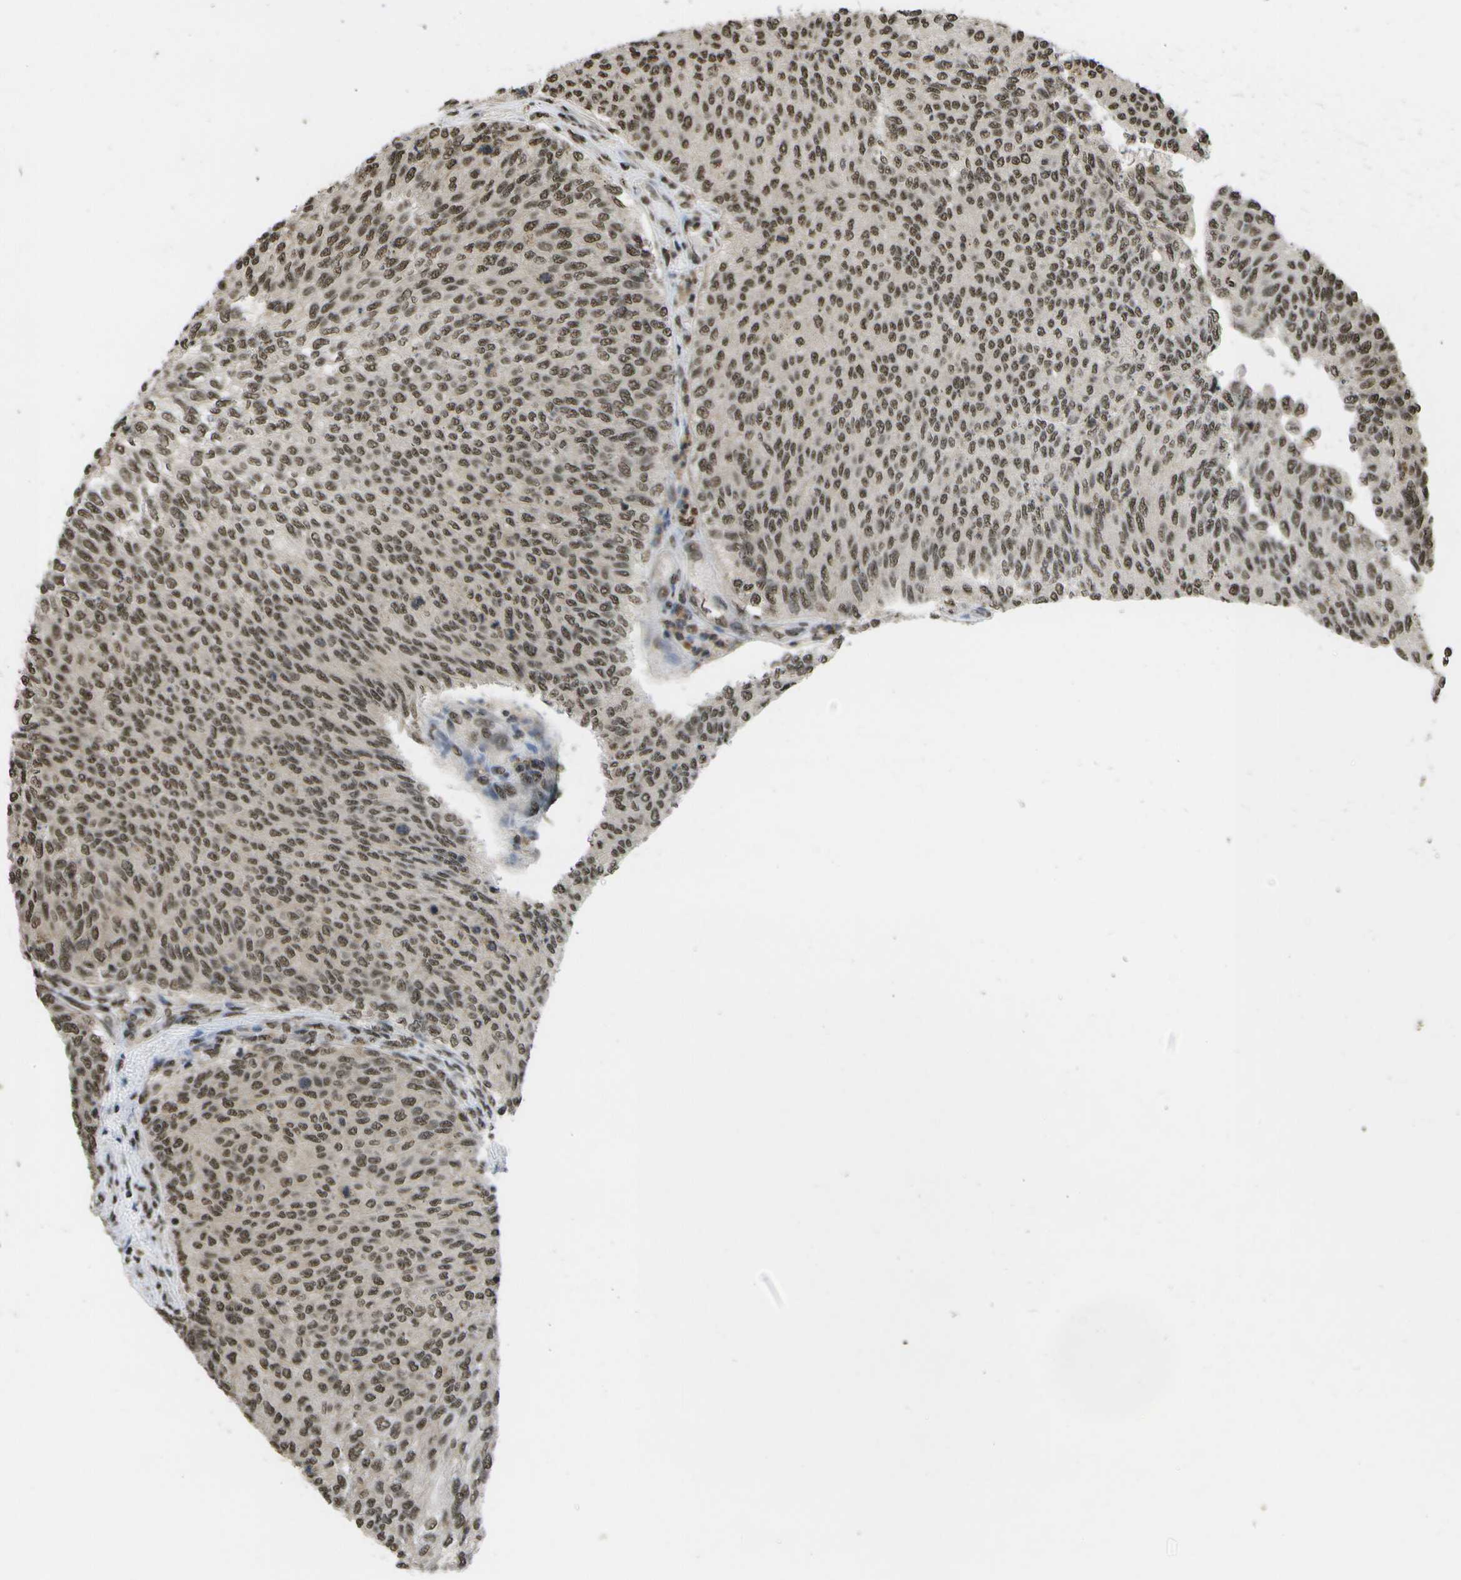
{"staining": {"intensity": "moderate", "quantity": ">75%", "location": "nuclear"}, "tissue": "urothelial cancer", "cell_type": "Tumor cells", "image_type": "cancer", "snomed": [{"axis": "morphology", "description": "Urothelial carcinoma, Low grade"}, {"axis": "topography", "description": "Urinary bladder"}], "caption": "An immunohistochemistry image of tumor tissue is shown. Protein staining in brown shows moderate nuclear positivity in urothelial carcinoma (low-grade) within tumor cells.", "gene": "SPEN", "patient": {"sex": "female", "age": 79}}